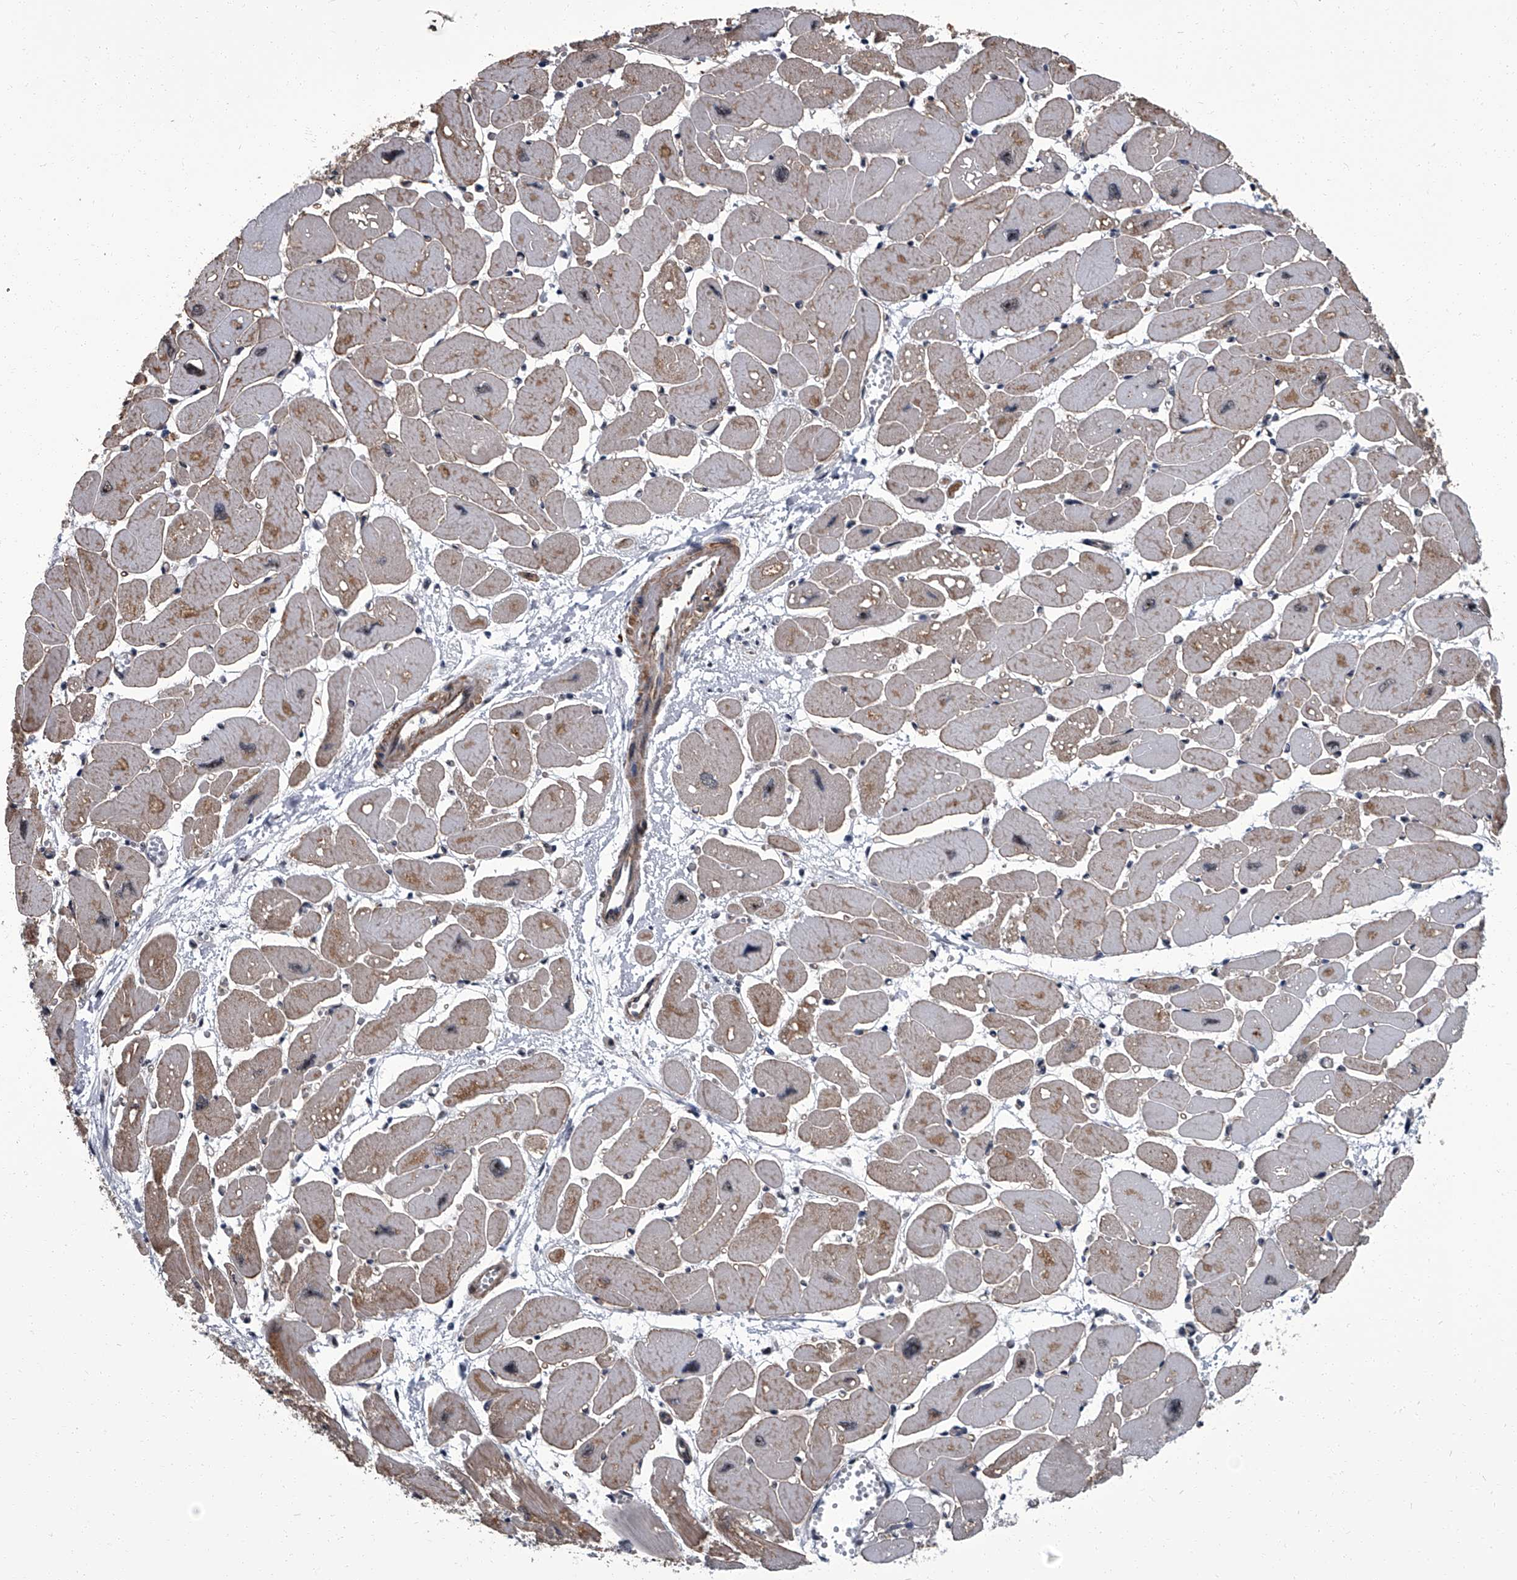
{"staining": {"intensity": "moderate", "quantity": ">75%", "location": "cytoplasmic/membranous,nuclear"}, "tissue": "heart muscle", "cell_type": "Cardiomyocytes", "image_type": "normal", "snomed": [{"axis": "morphology", "description": "Normal tissue, NOS"}, {"axis": "topography", "description": "Heart"}], "caption": "A medium amount of moderate cytoplasmic/membranous,nuclear positivity is seen in about >75% of cardiomyocytes in benign heart muscle. (DAB (3,3'-diaminobenzidine) IHC, brown staining for protein, blue staining for nuclei).", "gene": "ZNF518B", "patient": {"sex": "female", "age": 54}}